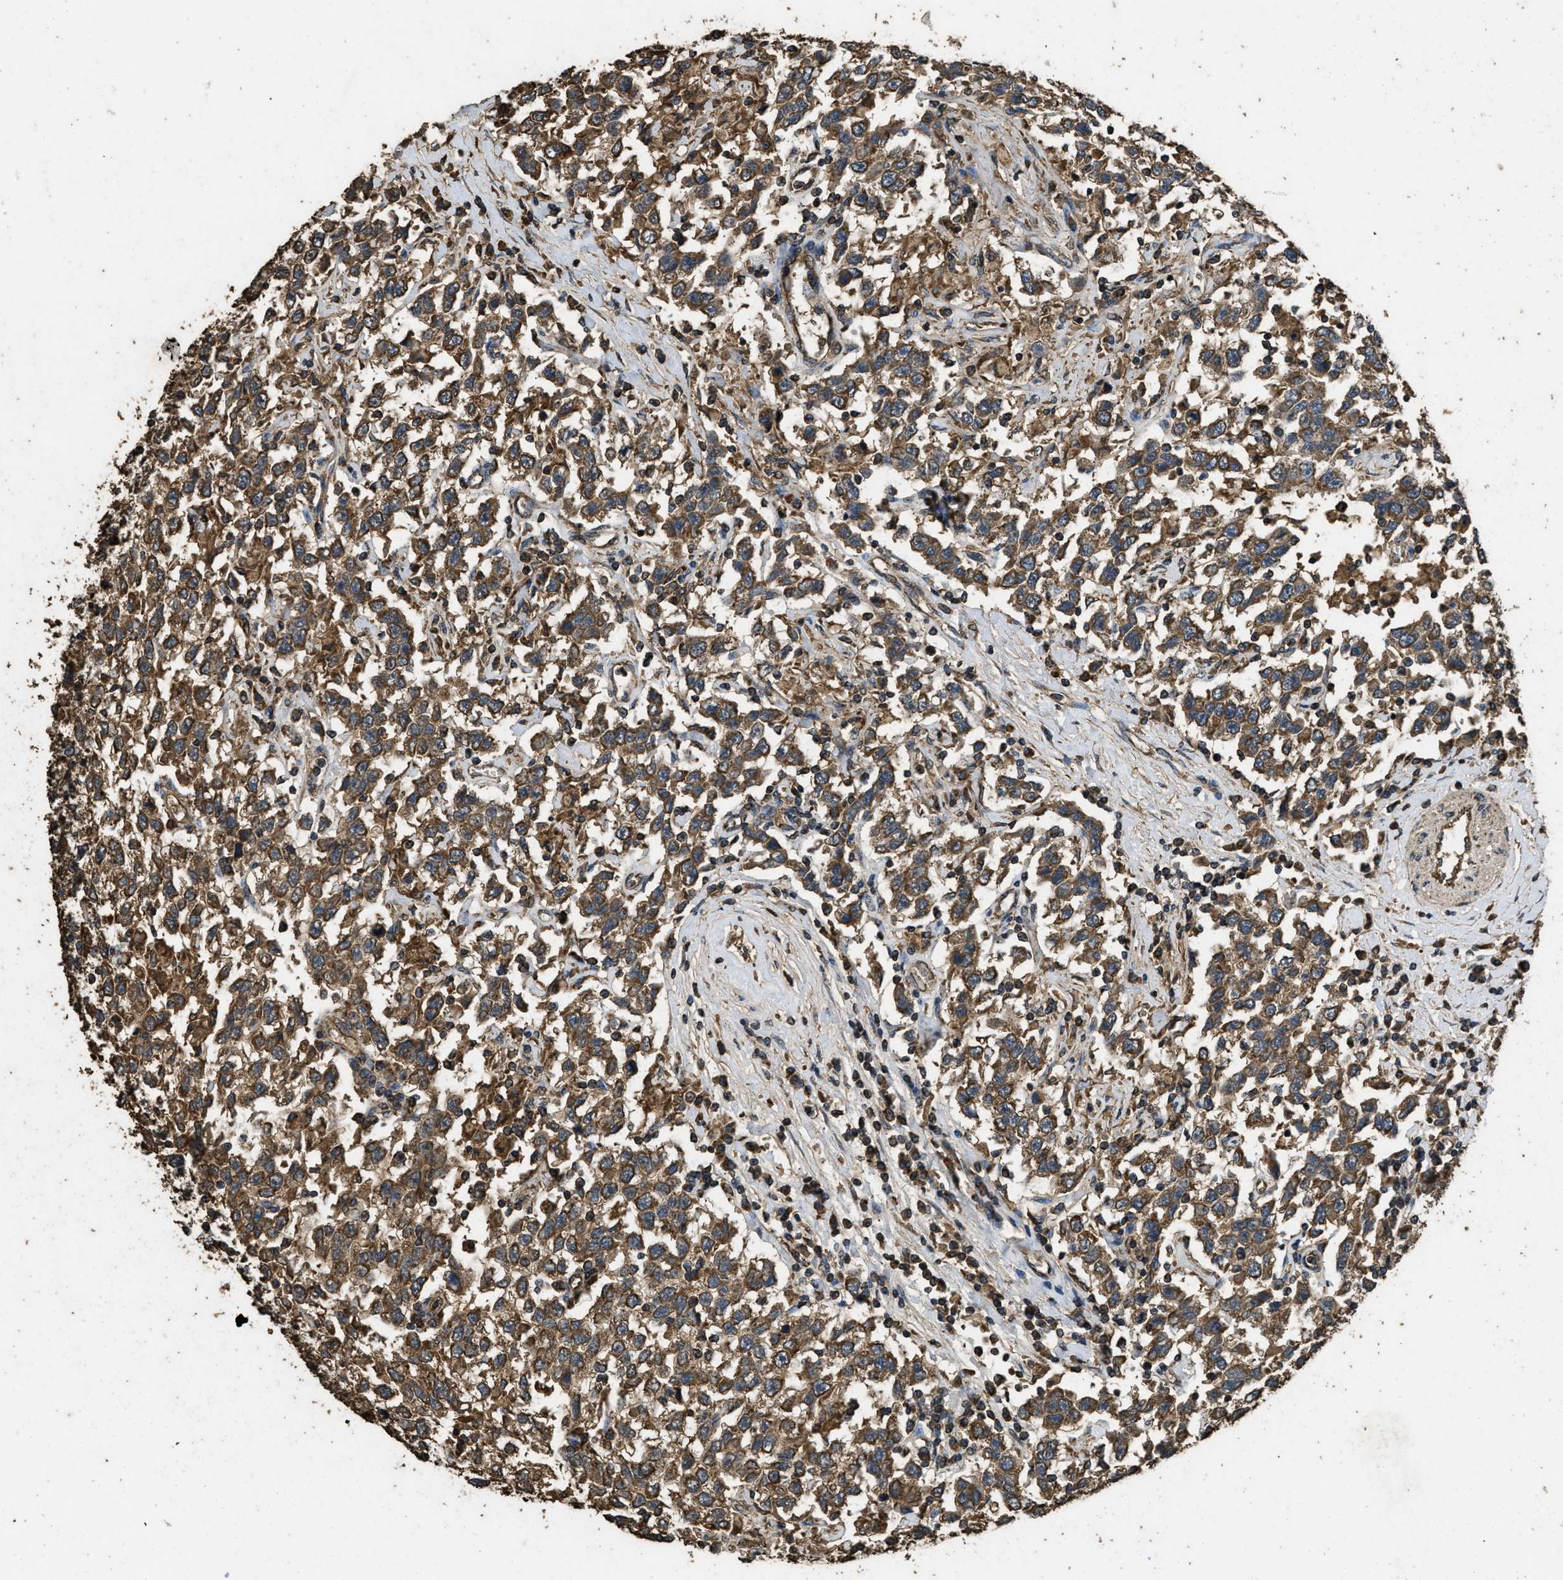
{"staining": {"intensity": "moderate", "quantity": ">75%", "location": "cytoplasmic/membranous"}, "tissue": "testis cancer", "cell_type": "Tumor cells", "image_type": "cancer", "snomed": [{"axis": "morphology", "description": "Seminoma, NOS"}, {"axis": "topography", "description": "Testis"}], "caption": "Tumor cells demonstrate moderate cytoplasmic/membranous expression in about >75% of cells in testis cancer.", "gene": "CYRIA", "patient": {"sex": "male", "age": 41}}